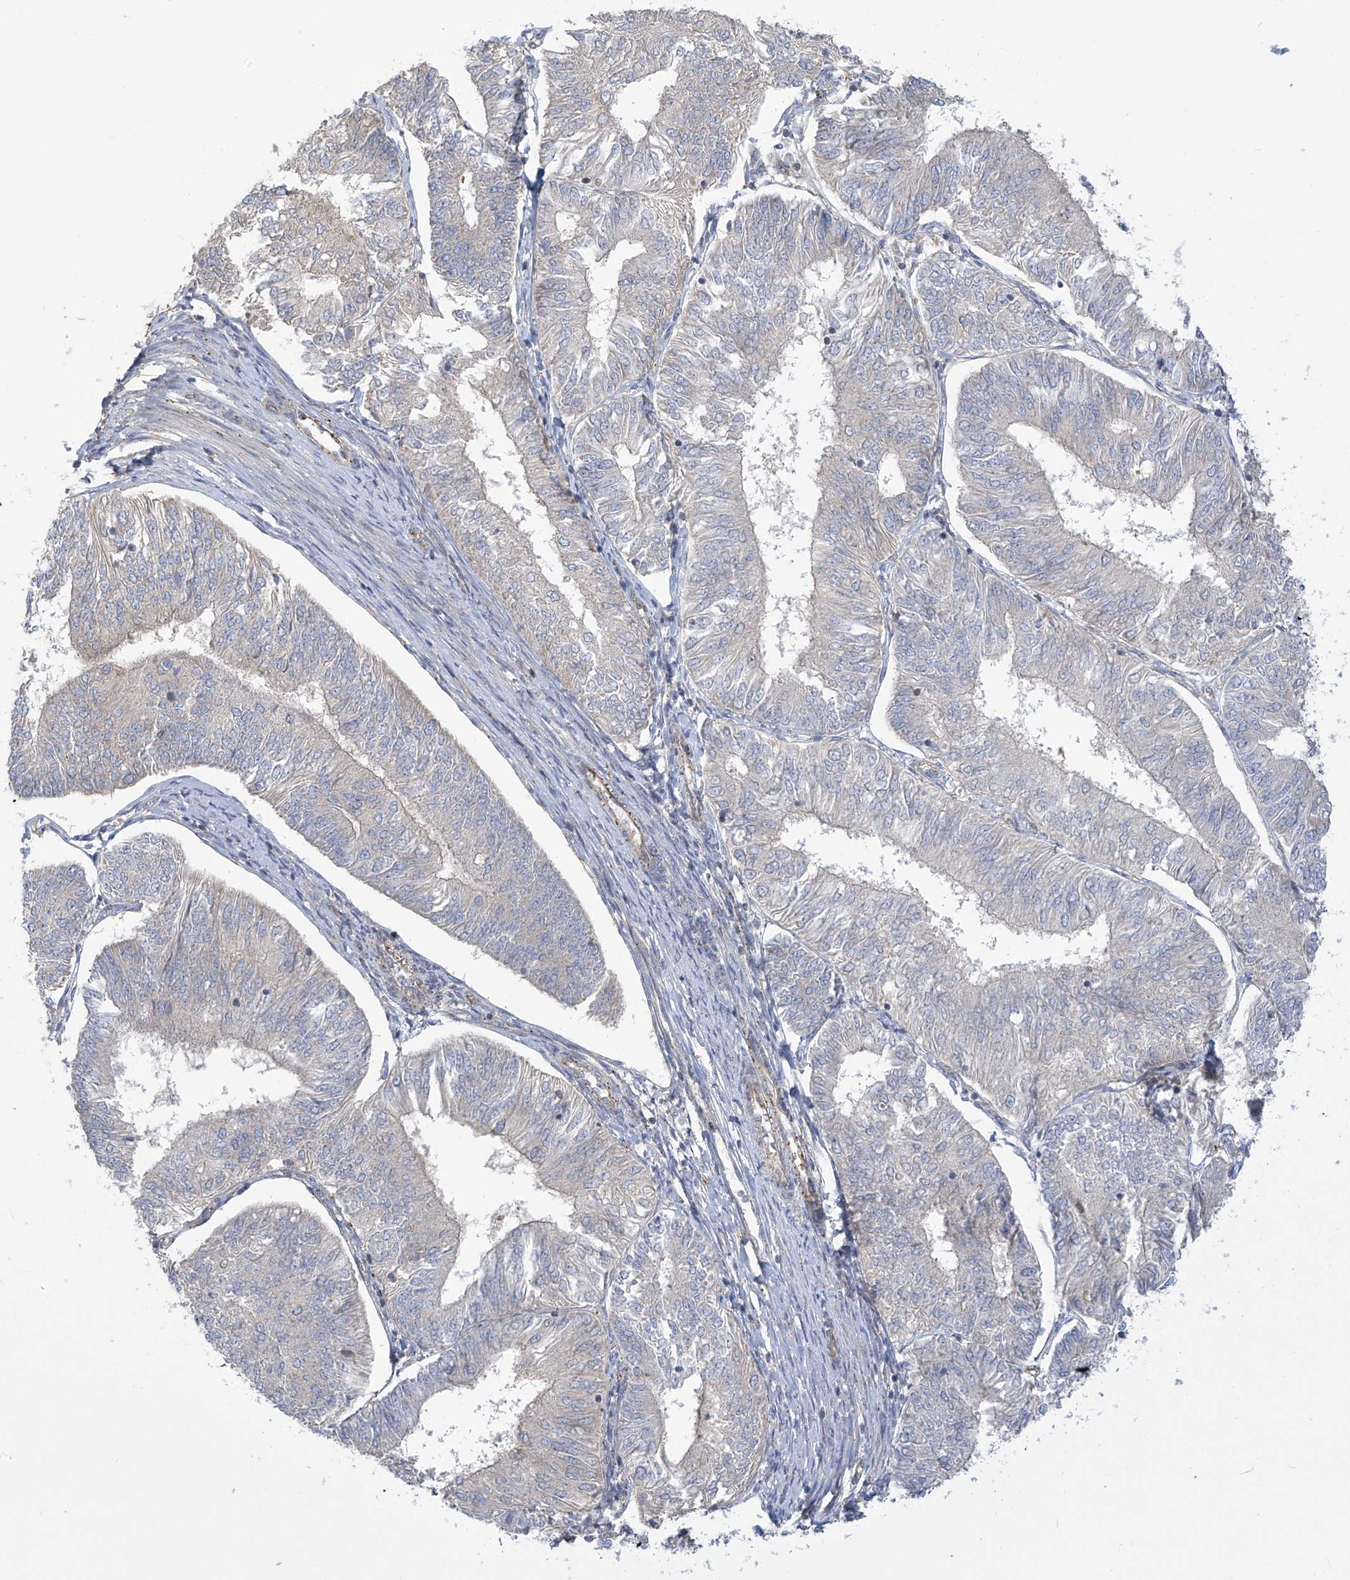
{"staining": {"intensity": "negative", "quantity": "none", "location": "none"}, "tissue": "endometrial cancer", "cell_type": "Tumor cells", "image_type": "cancer", "snomed": [{"axis": "morphology", "description": "Adenocarcinoma, NOS"}, {"axis": "topography", "description": "Endometrium"}], "caption": "Protein analysis of endometrial cancer (adenocarcinoma) shows no significant expression in tumor cells.", "gene": "ADAT2", "patient": {"sex": "female", "age": 58}}